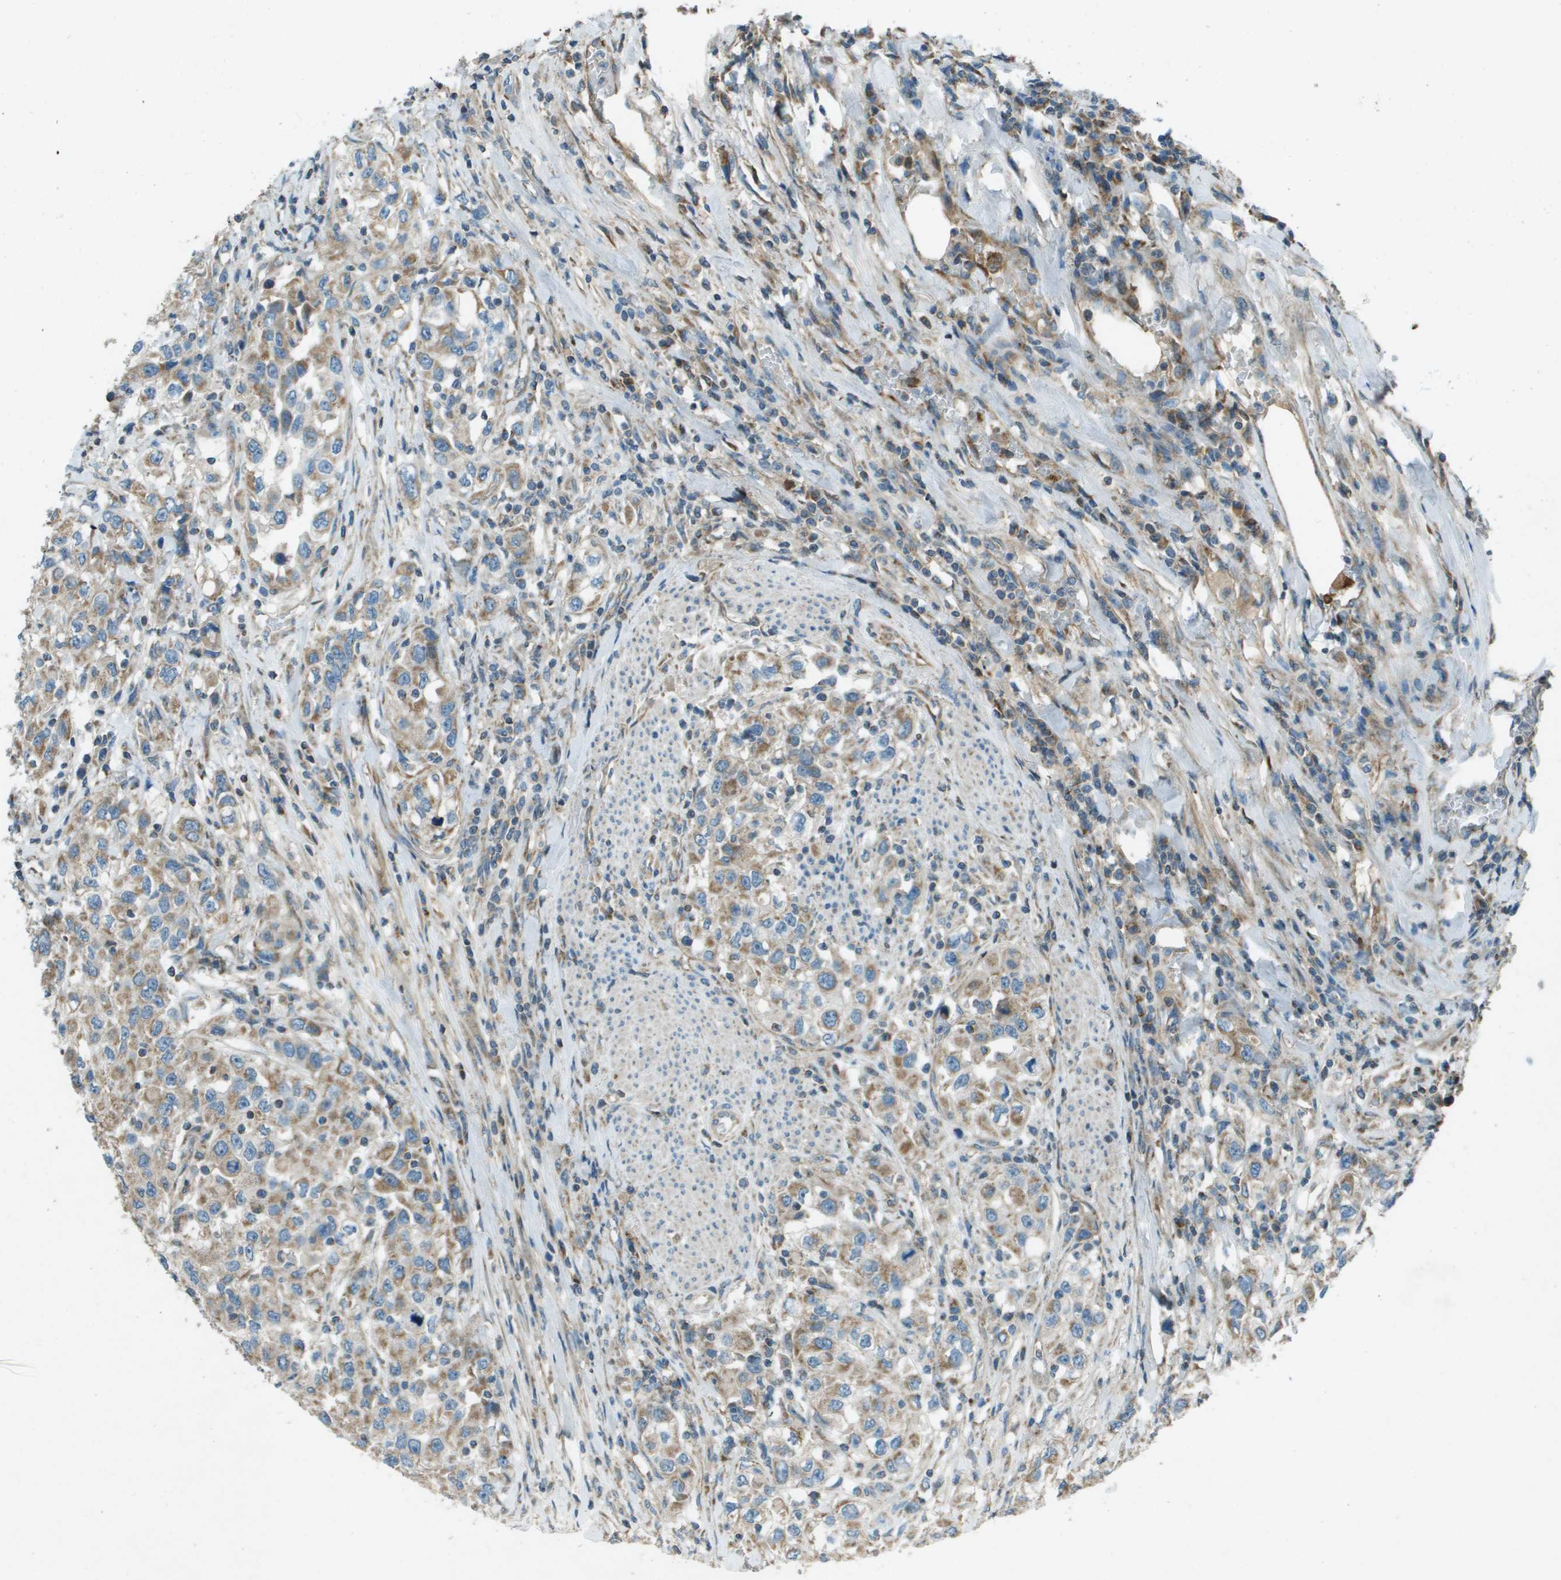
{"staining": {"intensity": "weak", "quantity": ">75%", "location": "cytoplasmic/membranous"}, "tissue": "urothelial cancer", "cell_type": "Tumor cells", "image_type": "cancer", "snomed": [{"axis": "morphology", "description": "Urothelial carcinoma, High grade"}, {"axis": "topography", "description": "Urinary bladder"}], "caption": "Weak cytoplasmic/membranous protein expression is identified in approximately >75% of tumor cells in high-grade urothelial carcinoma.", "gene": "MIGA1", "patient": {"sex": "female", "age": 80}}